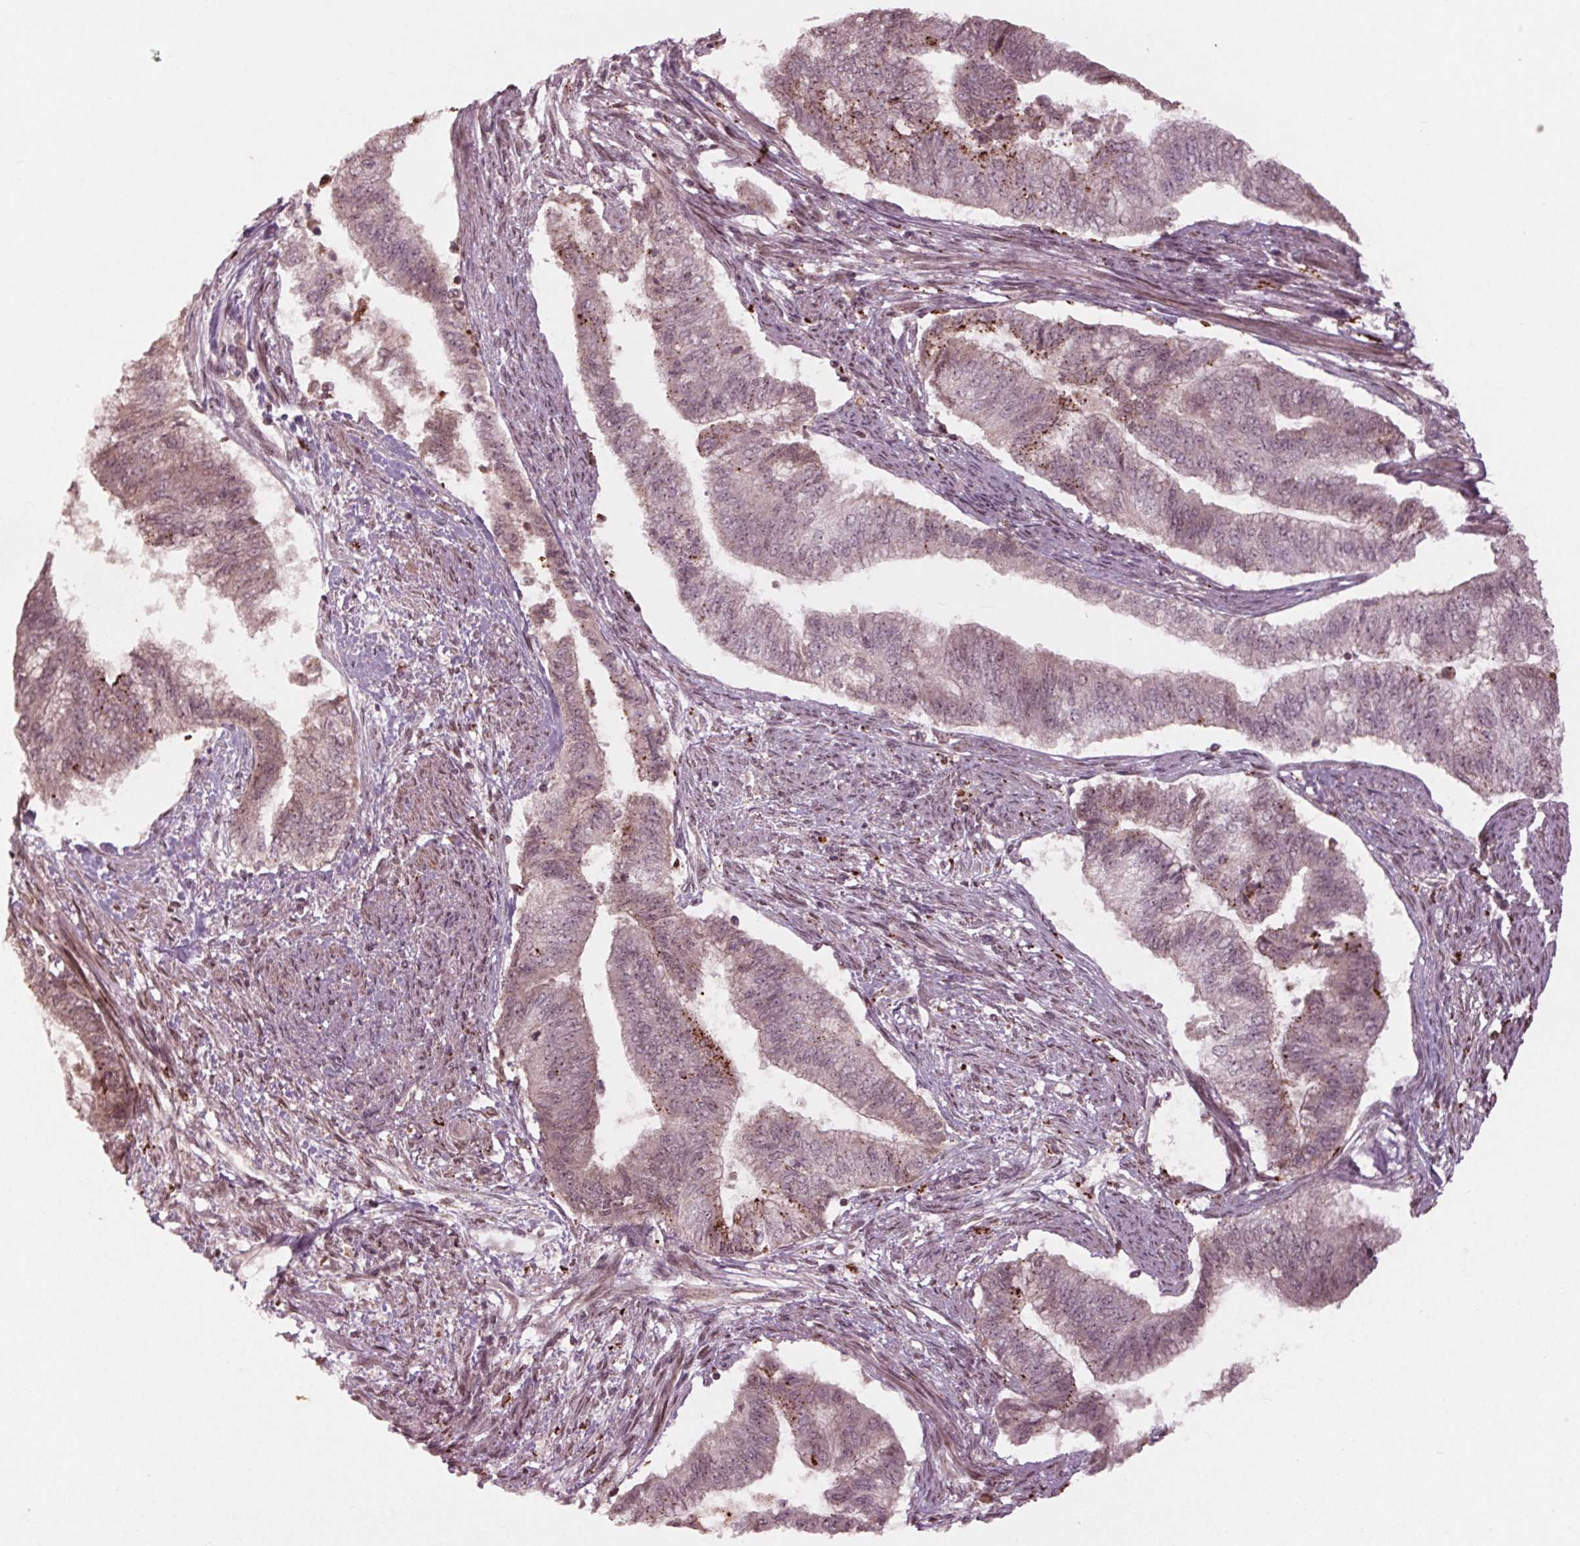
{"staining": {"intensity": "weak", "quantity": "<25%", "location": "cytoplasmic/membranous"}, "tissue": "endometrial cancer", "cell_type": "Tumor cells", "image_type": "cancer", "snomed": [{"axis": "morphology", "description": "Adenocarcinoma, NOS"}, {"axis": "topography", "description": "Endometrium"}], "caption": "Immunohistochemical staining of adenocarcinoma (endometrial) displays no significant positivity in tumor cells.", "gene": "CDKL4", "patient": {"sex": "female", "age": 65}}